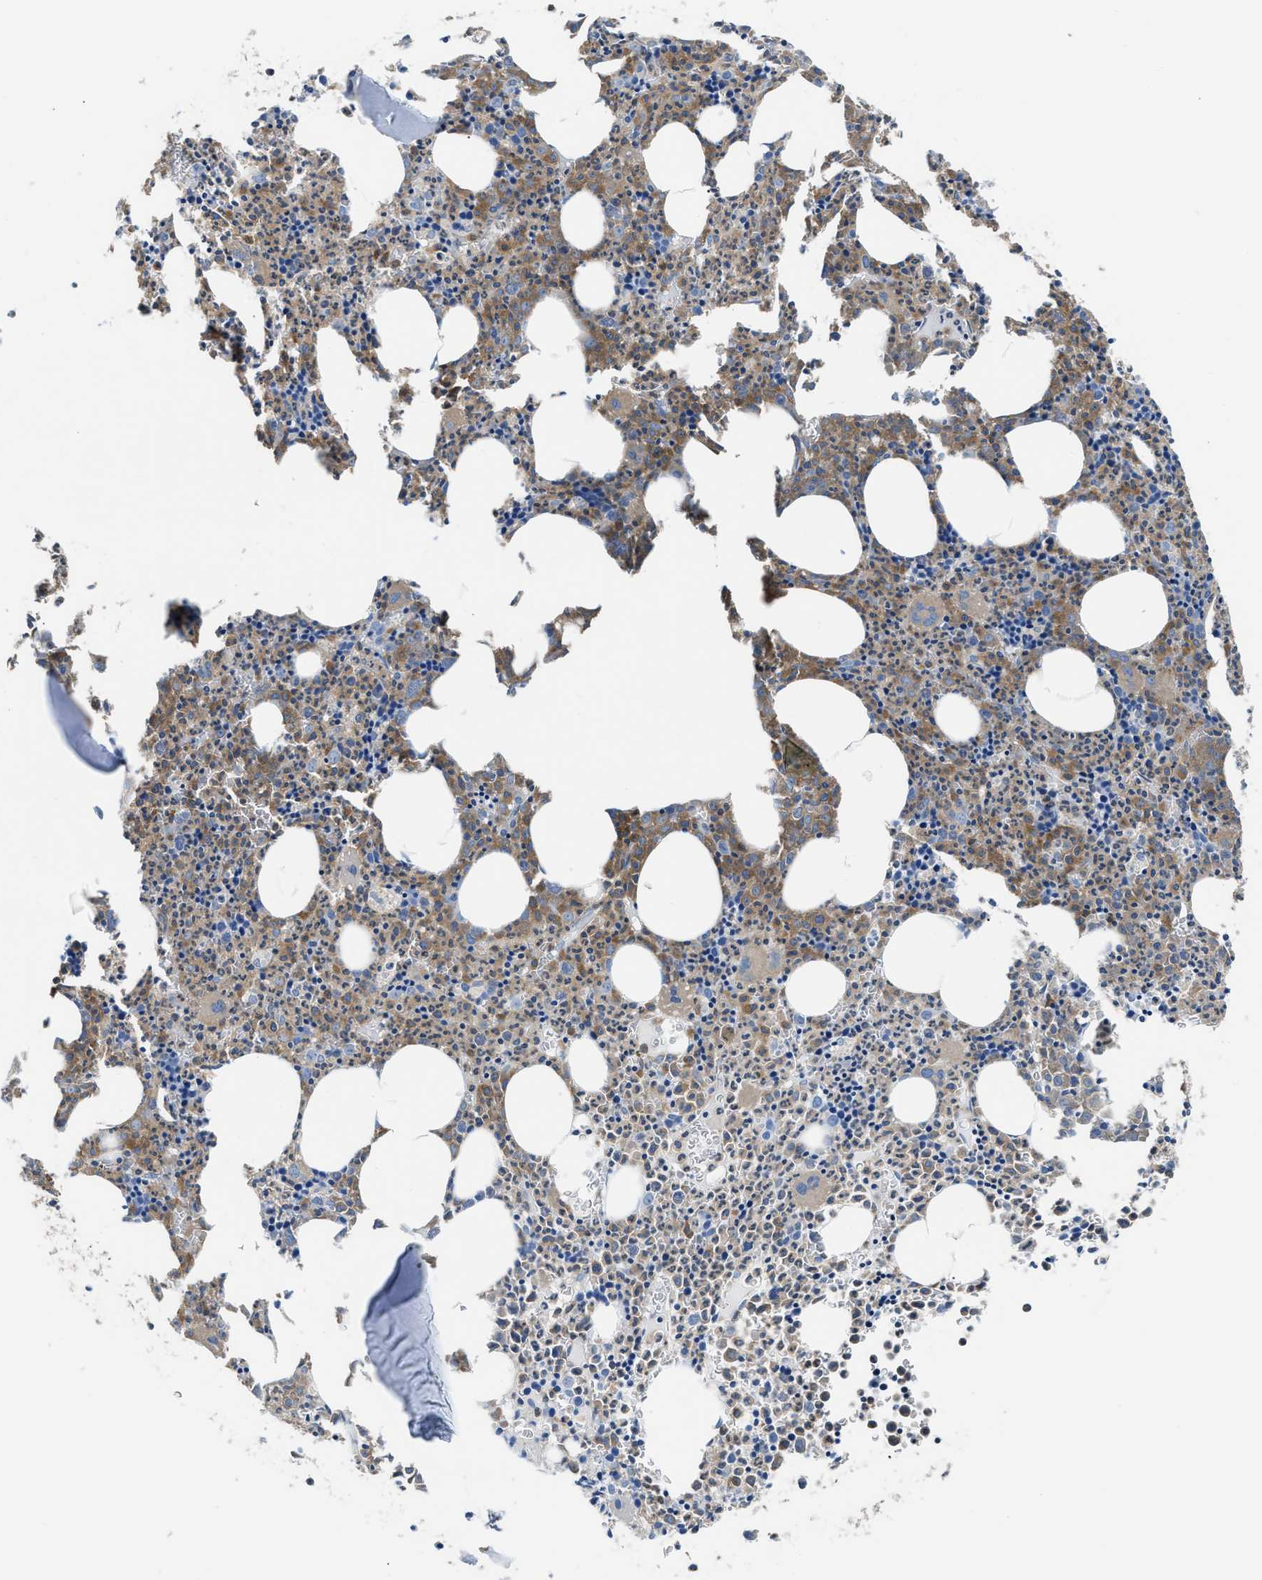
{"staining": {"intensity": "weak", "quantity": ">75%", "location": "cytoplasmic/membranous"}, "tissue": "bone marrow", "cell_type": "Hematopoietic cells", "image_type": "normal", "snomed": [{"axis": "morphology", "description": "Normal tissue, NOS"}, {"axis": "morphology", "description": "Inflammation, NOS"}, {"axis": "topography", "description": "Bone marrow"}], "caption": "Immunohistochemical staining of unremarkable human bone marrow demonstrates >75% levels of weak cytoplasmic/membranous protein expression in about >75% of hematopoietic cells. Immunohistochemistry (ihc) stains the protein in brown and the nuclei are stained blue.", "gene": "PKM", "patient": {"sex": "male", "age": 31}}